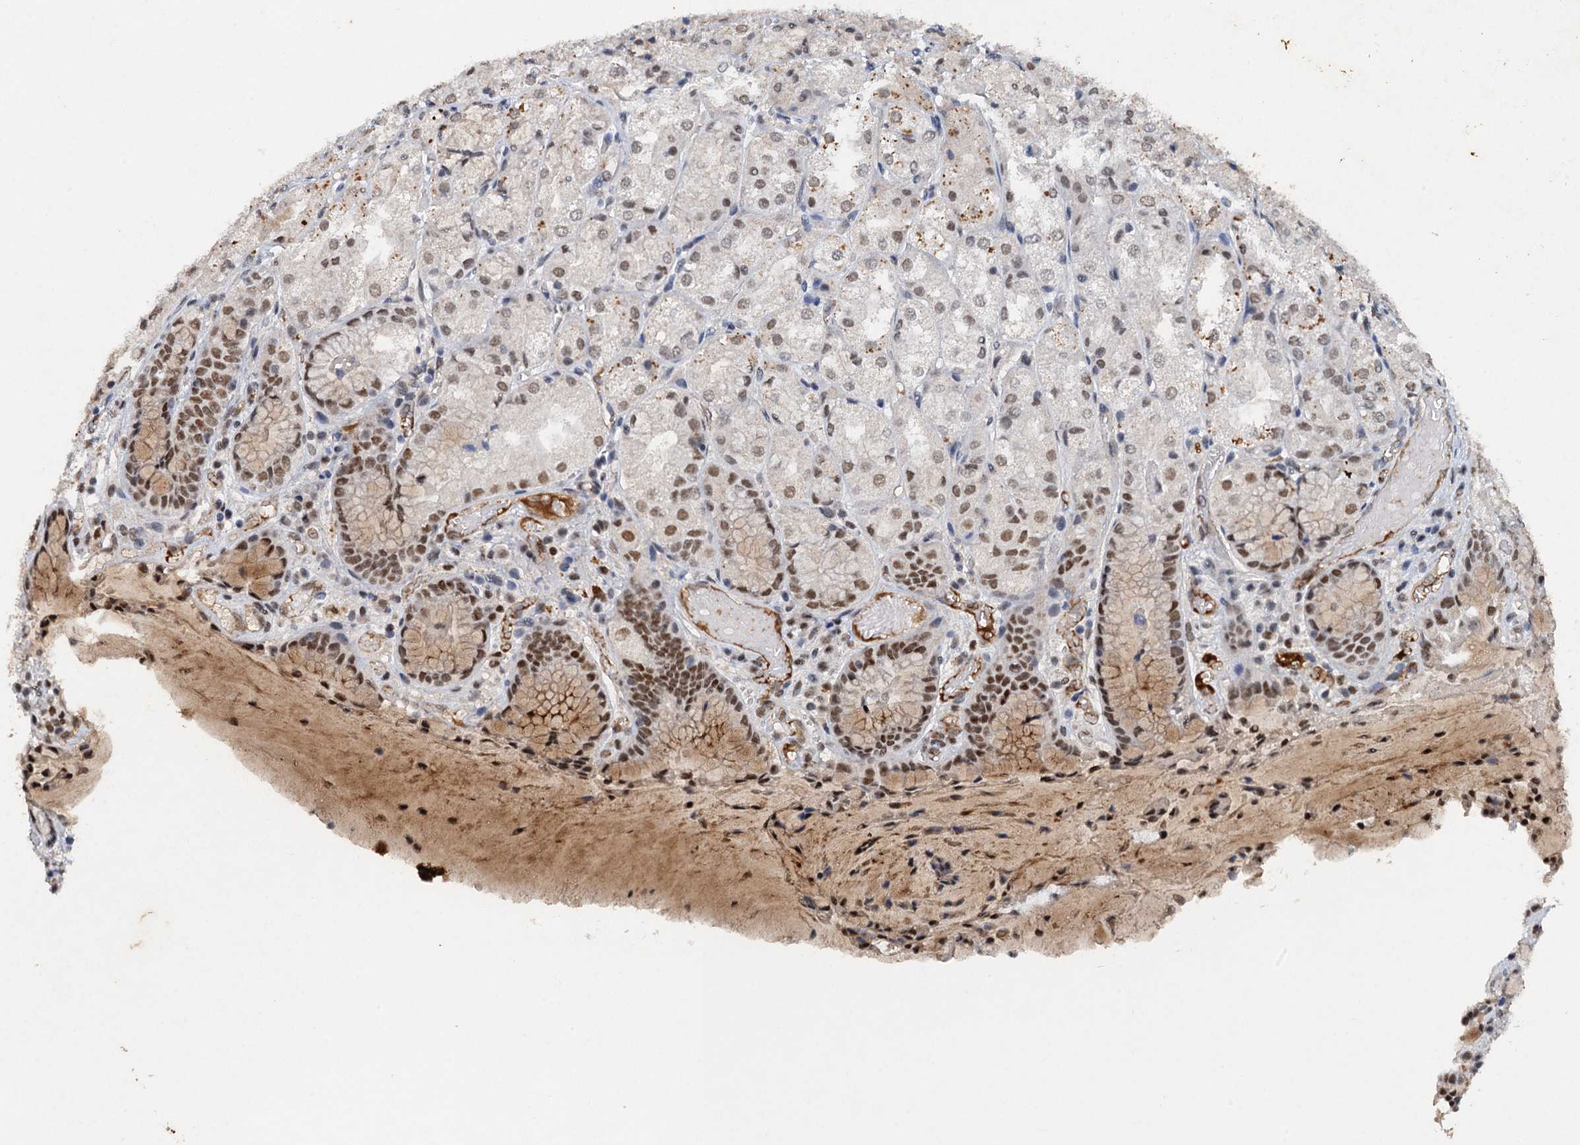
{"staining": {"intensity": "moderate", "quantity": ">75%", "location": "cytoplasmic/membranous,nuclear"}, "tissue": "stomach", "cell_type": "Glandular cells", "image_type": "normal", "snomed": [{"axis": "morphology", "description": "Normal tissue, NOS"}, {"axis": "topography", "description": "Stomach, upper"}], "caption": "Immunohistochemical staining of normal stomach displays moderate cytoplasmic/membranous,nuclear protein expression in about >75% of glandular cells. The staining was performed using DAB to visualize the protein expression in brown, while the nuclei were stained in blue with hematoxylin (Magnification: 20x).", "gene": "CSTF3", "patient": {"sex": "male", "age": 72}}